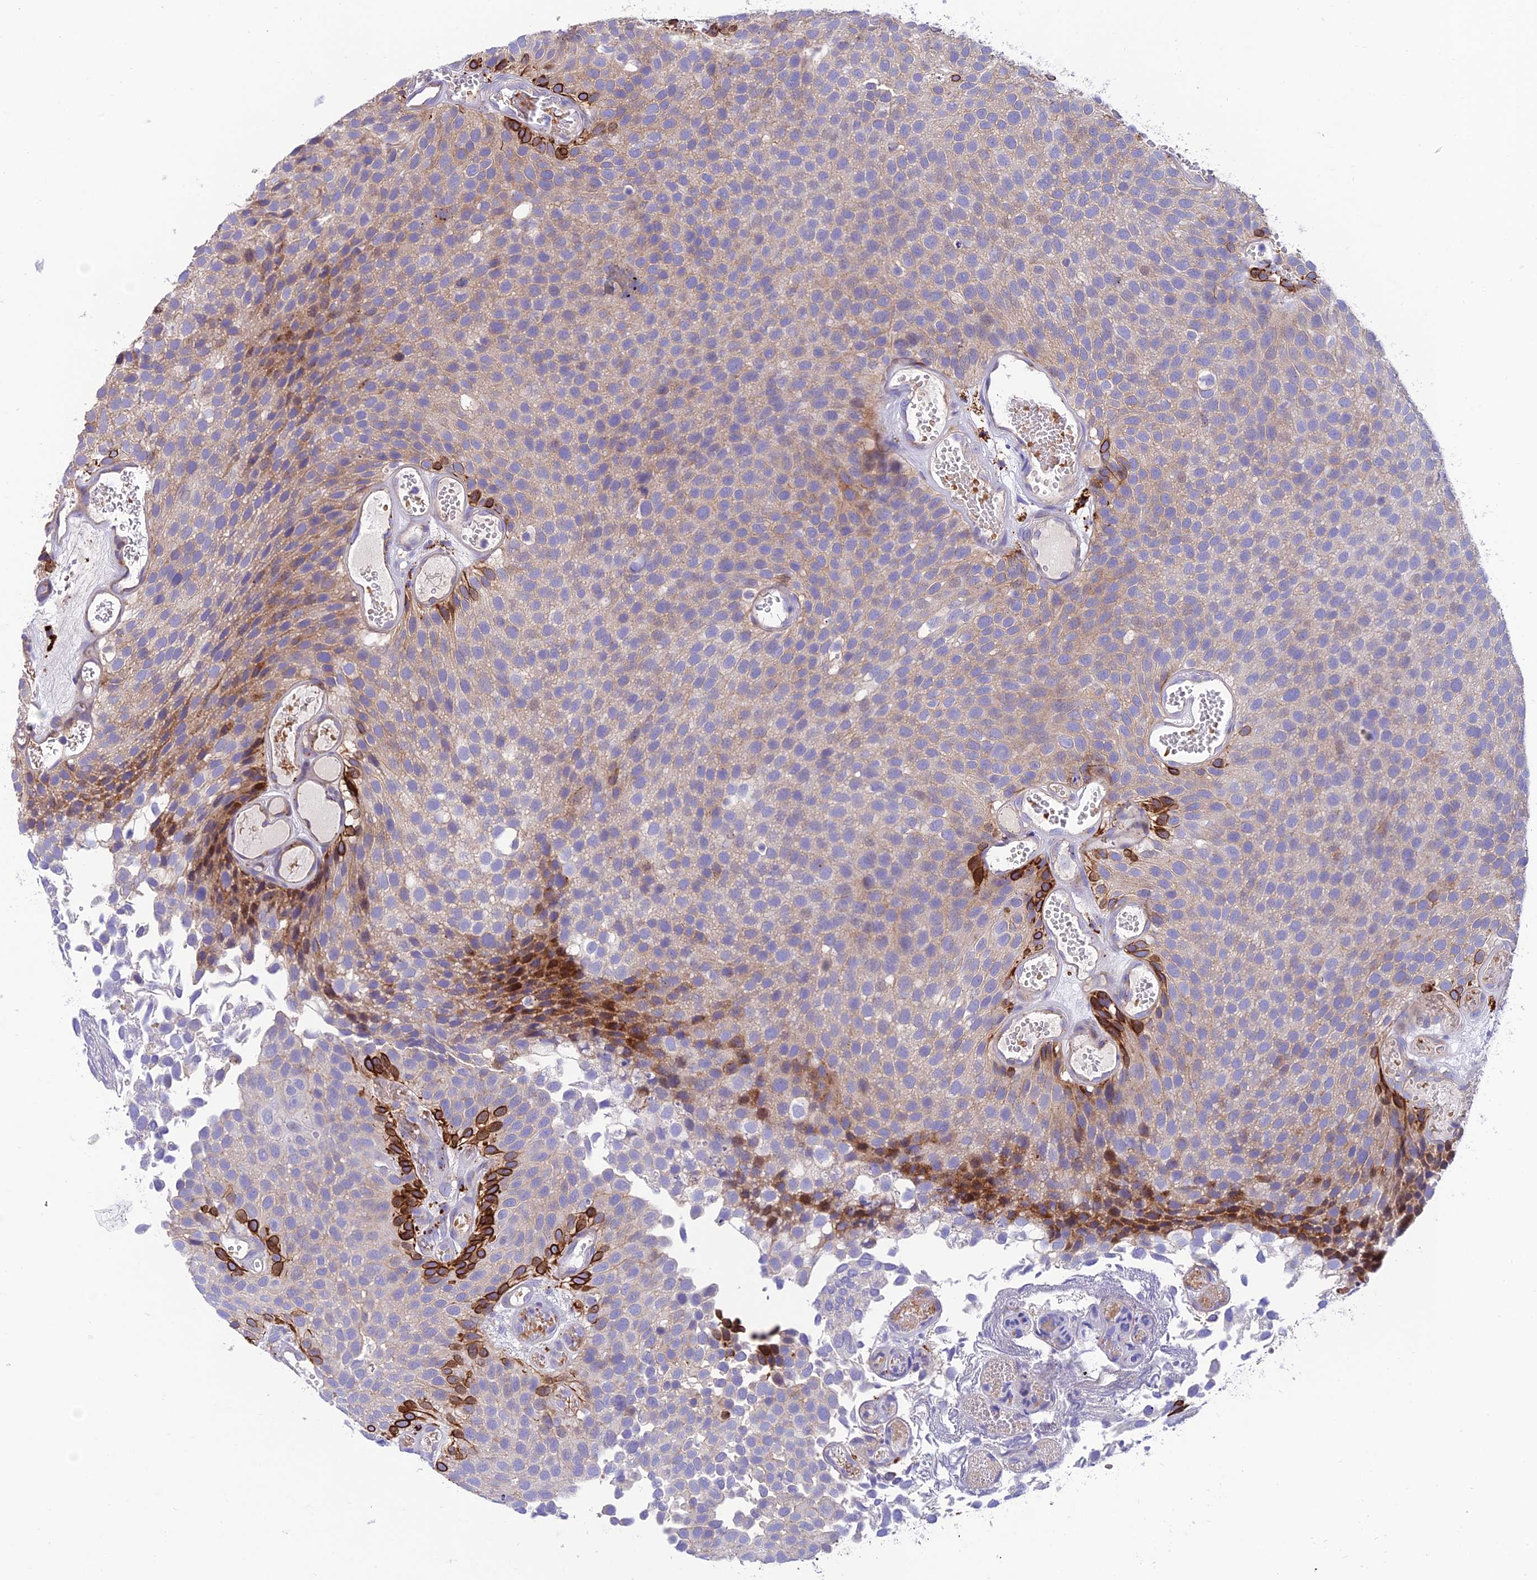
{"staining": {"intensity": "strong", "quantity": "<25%", "location": "cytoplasmic/membranous"}, "tissue": "urothelial cancer", "cell_type": "Tumor cells", "image_type": "cancer", "snomed": [{"axis": "morphology", "description": "Urothelial carcinoma, Low grade"}, {"axis": "topography", "description": "Urinary bladder"}], "caption": "Protein staining reveals strong cytoplasmic/membranous staining in about <25% of tumor cells in urothelial carcinoma (low-grade).", "gene": "CCDC157", "patient": {"sex": "male", "age": 89}}